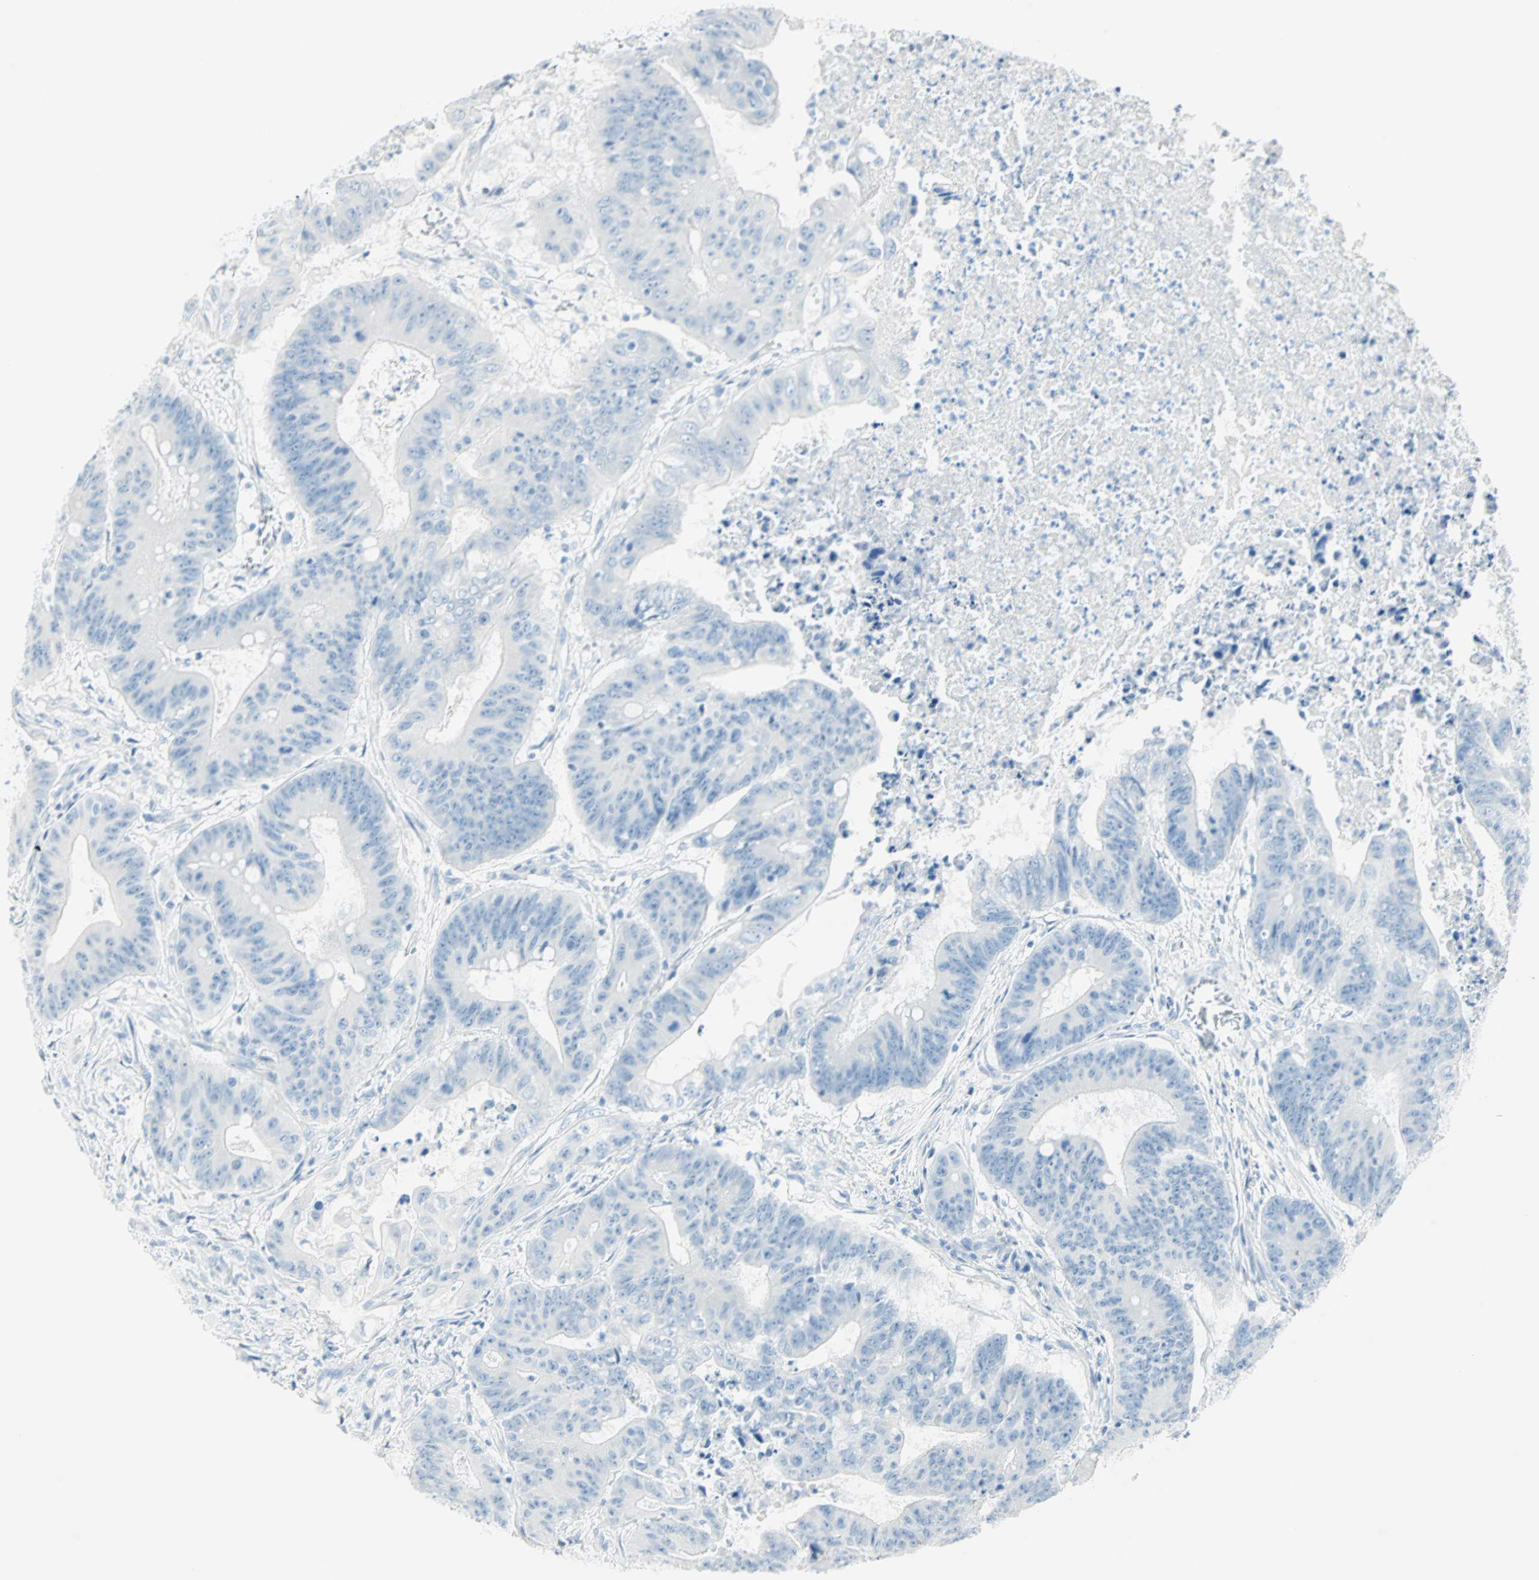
{"staining": {"intensity": "negative", "quantity": "none", "location": "none"}, "tissue": "colorectal cancer", "cell_type": "Tumor cells", "image_type": "cancer", "snomed": [{"axis": "morphology", "description": "Adenocarcinoma, NOS"}, {"axis": "topography", "description": "Colon"}], "caption": "Image shows no significant protein expression in tumor cells of colorectal adenocarcinoma. (DAB (3,3'-diaminobenzidine) IHC with hematoxylin counter stain).", "gene": "NES", "patient": {"sex": "male", "age": 45}}